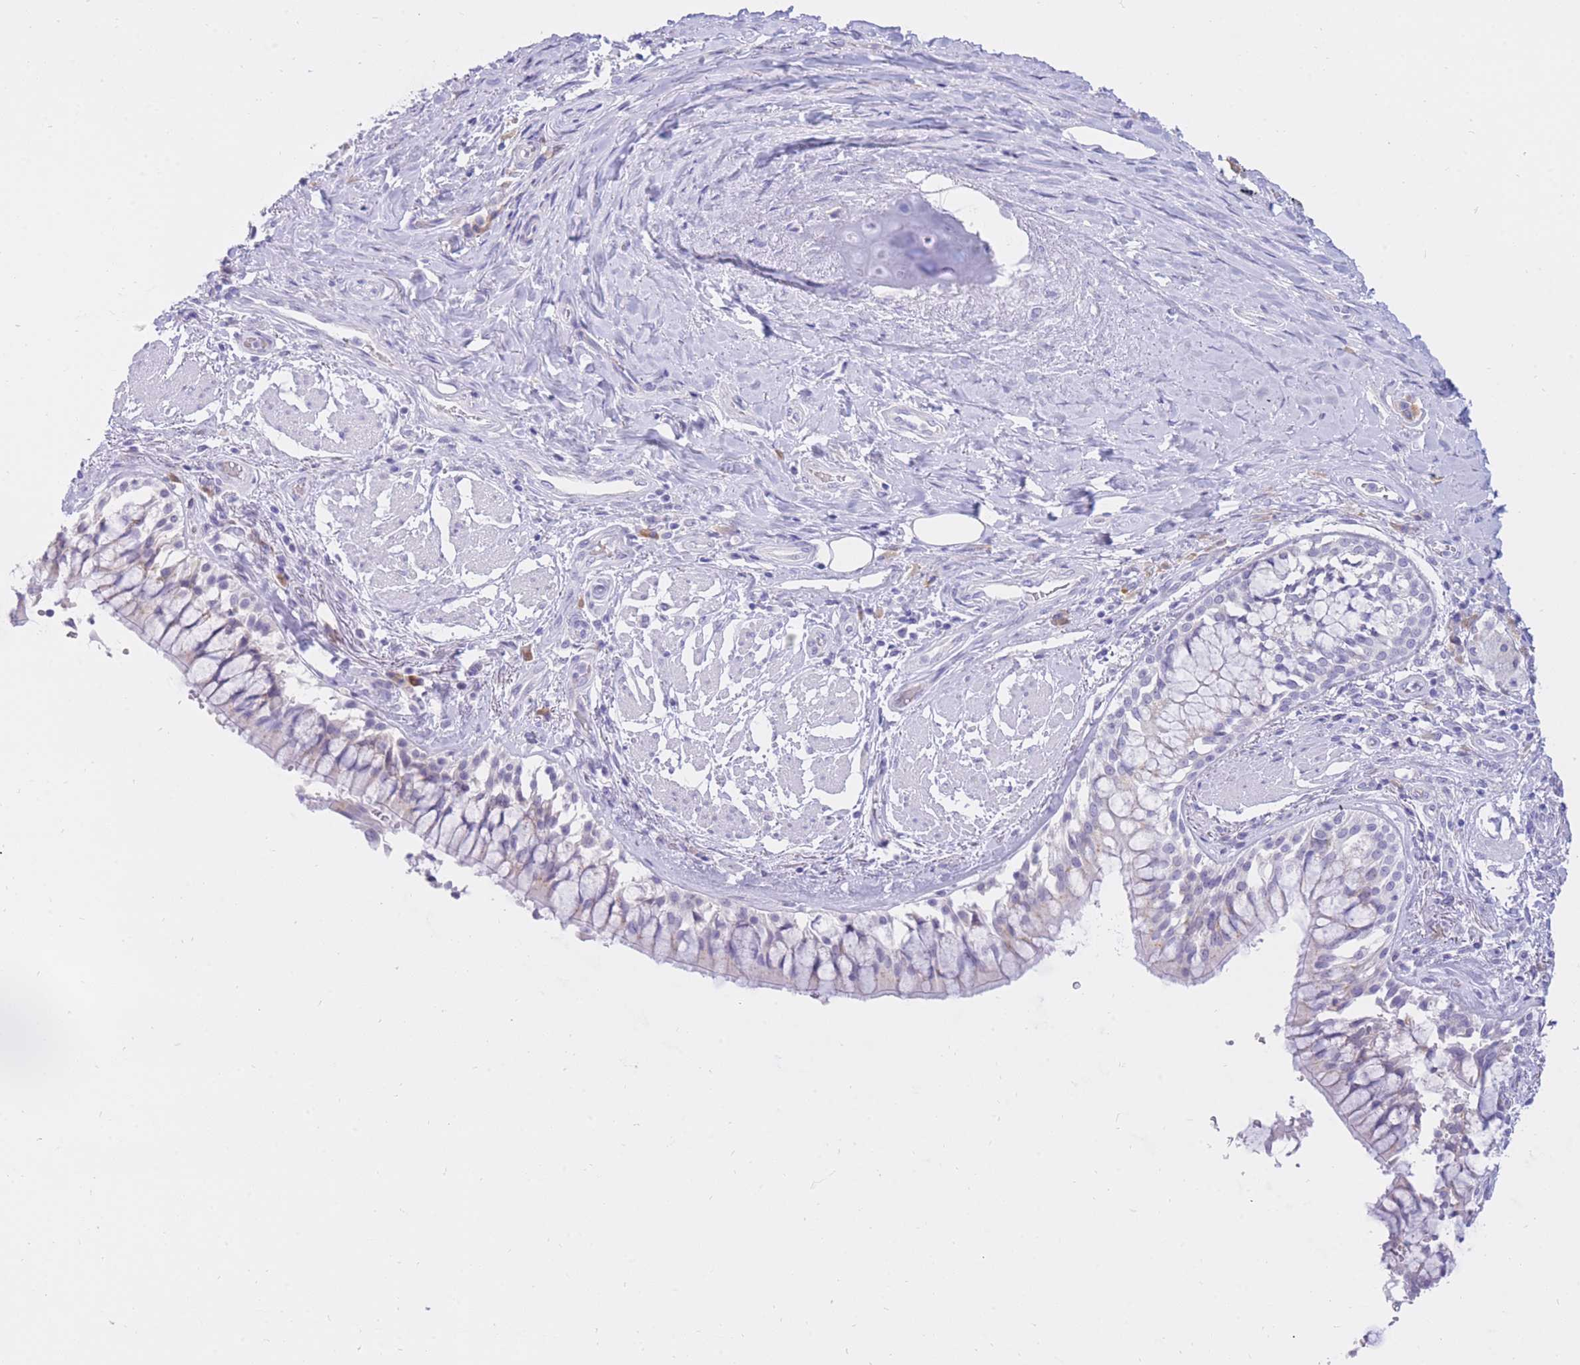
{"staining": {"intensity": "negative", "quantity": "none", "location": "none"}, "tissue": "adipose tissue", "cell_type": "Adipocytes", "image_type": "normal", "snomed": [{"axis": "morphology", "description": "Normal tissue, NOS"}, {"axis": "morphology", "description": "Squamous cell carcinoma, NOS"}, {"axis": "topography", "description": "Bronchus"}, {"axis": "topography", "description": "Lung"}], "caption": "Micrograph shows no significant protein expression in adipocytes of benign adipose tissue. (IHC, brightfield microscopy, high magnification).", "gene": "SSUH2", "patient": {"sex": "male", "age": 64}}